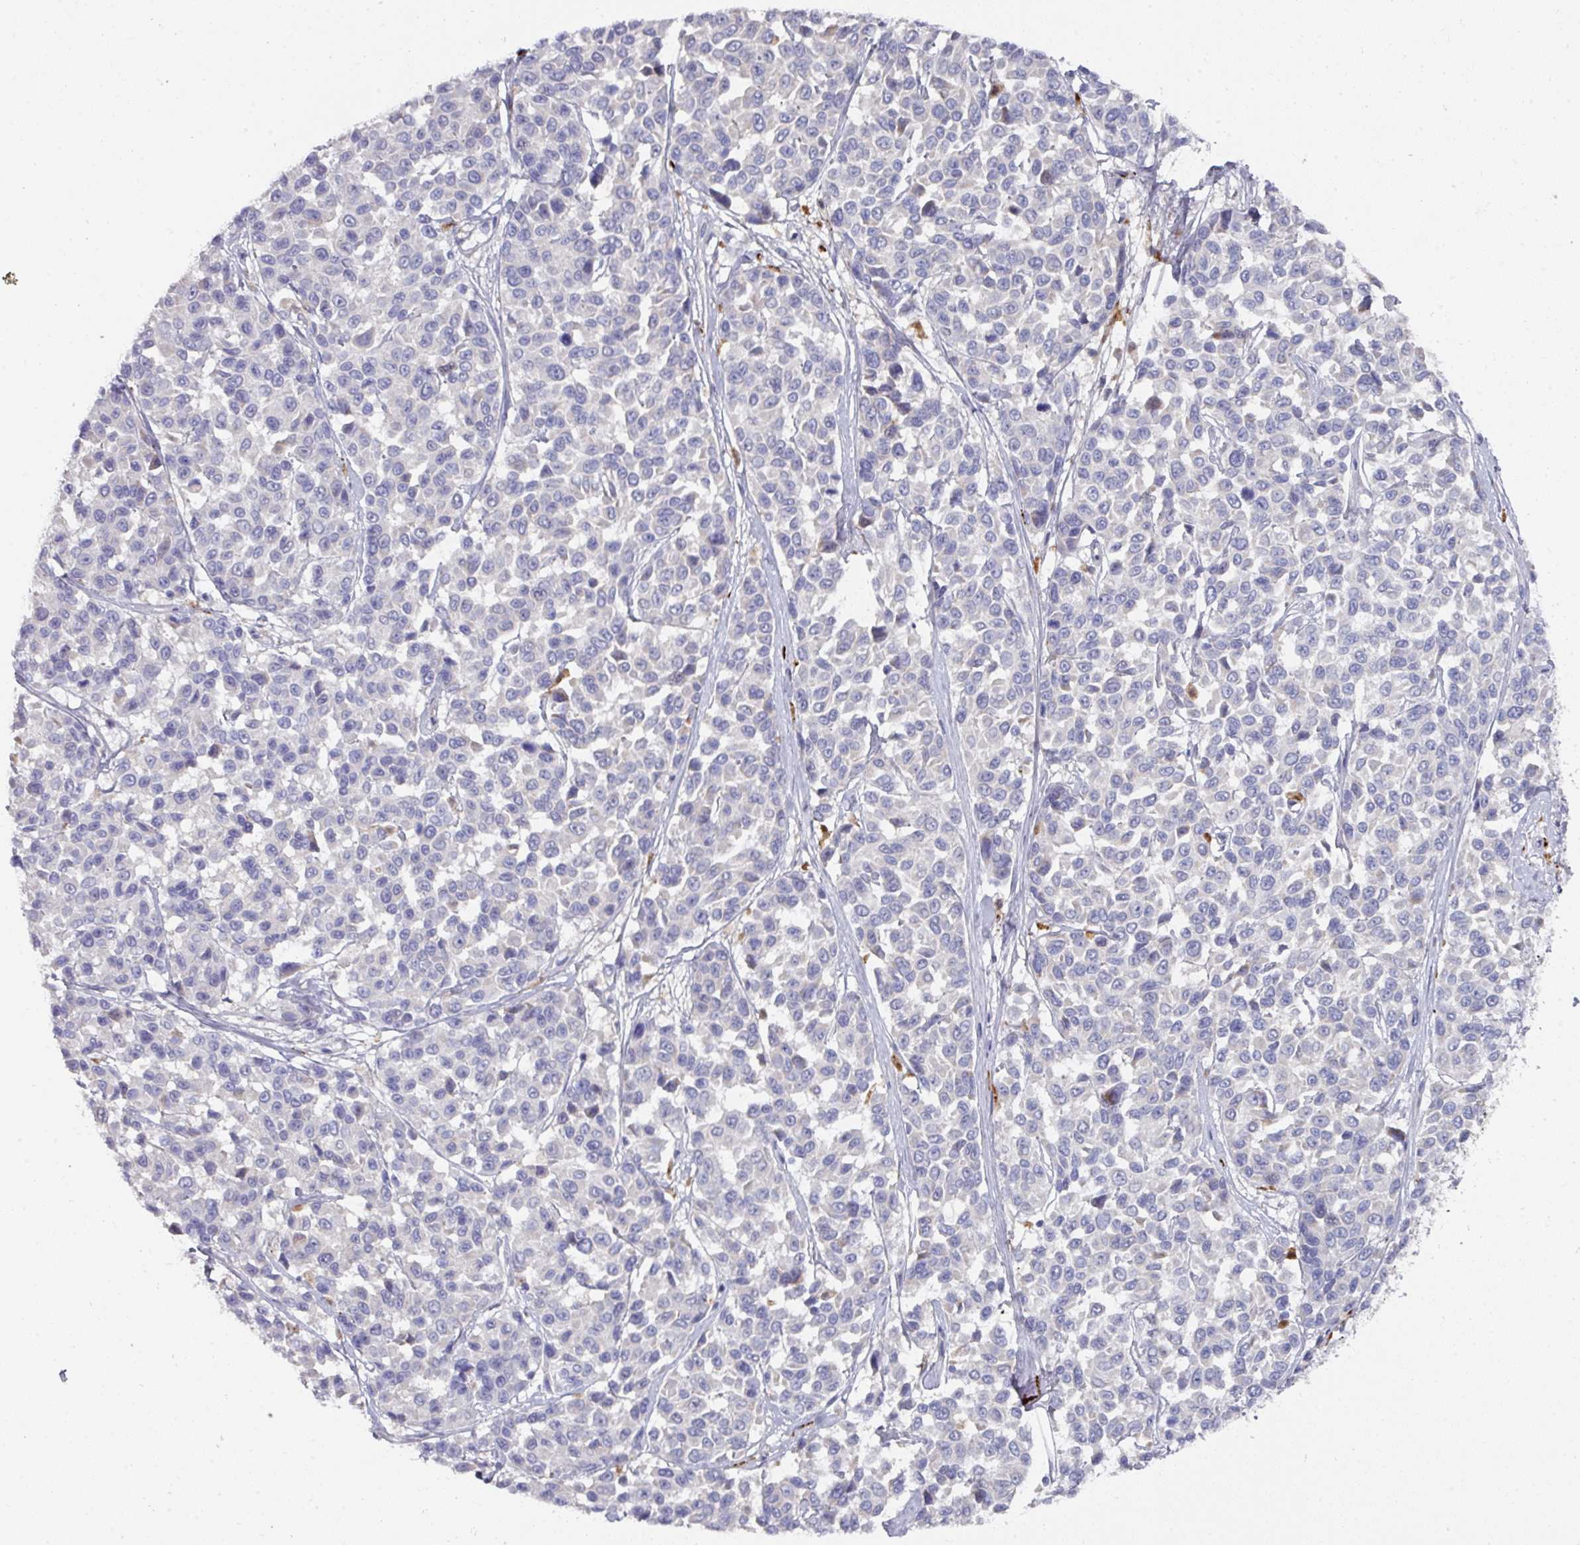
{"staining": {"intensity": "weak", "quantity": "<25%", "location": "cytoplasmic/membranous"}, "tissue": "melanoma", "cell_type": "Tumor cells", "image_type": "cancer", "snomed": [{"axis": "morphology", "description": "Malignant melanoma, NOS"}, {"axis": "topography", "description": "Skin"}], "caption": "Immunohistochemical staining of human malignant melanoma exhibits no significant positivity in tumor cells.", "gene": "NT5C1A", "patient": {"sex": "female", "age": 66}}